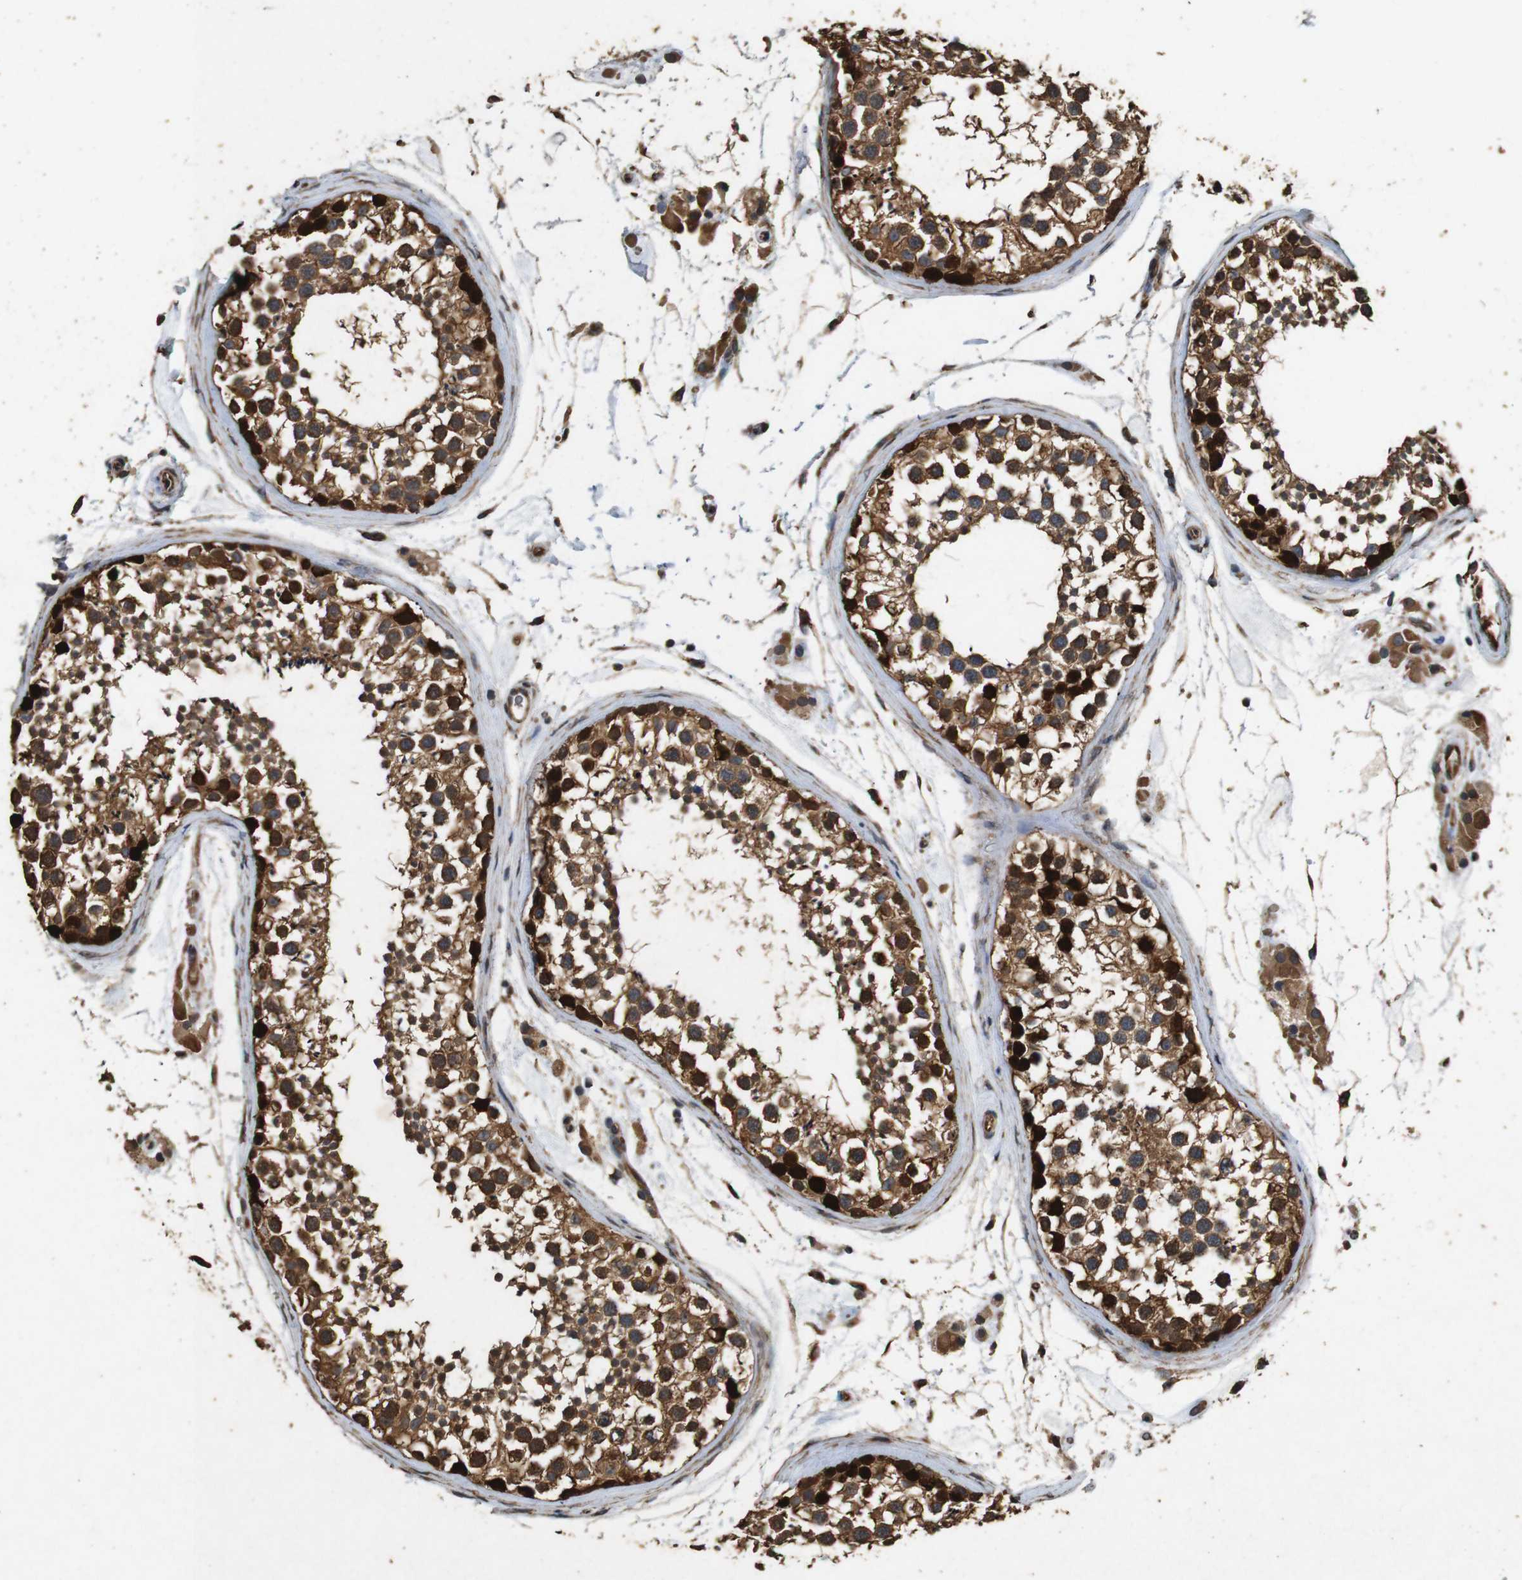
{"staining": {"intensity": "strong", "quantity": ">75%", "location": "cytoplasmic/membranous,nuclear"}, "tissue": "testis", "cell_type": "Cells in seminiferous ducts", "image_type": "normal", "snomed": [{"axis": "morphology", "description": "Normal tissue, NOS"}, {"axis": "topography", "description": "Testis"}], "caption": "Immunohistochemistry (IHC) (DAB (3,3'-diaminobenzidine)) staining of unremarkable human testis displays strong cytoplasmic/membranous,nuclear protein positivity in approximately >75% of cells in seminiferous ducts. The staining was performed using DAB (3,3'-diaminobenzidine) to visualize the protein expression in brown, while the nuclei were stained in blue with hematoxylin (Magnification: 20x).", "gene": "CNPY4", "patient": {"sex": "male", "age": 46}}